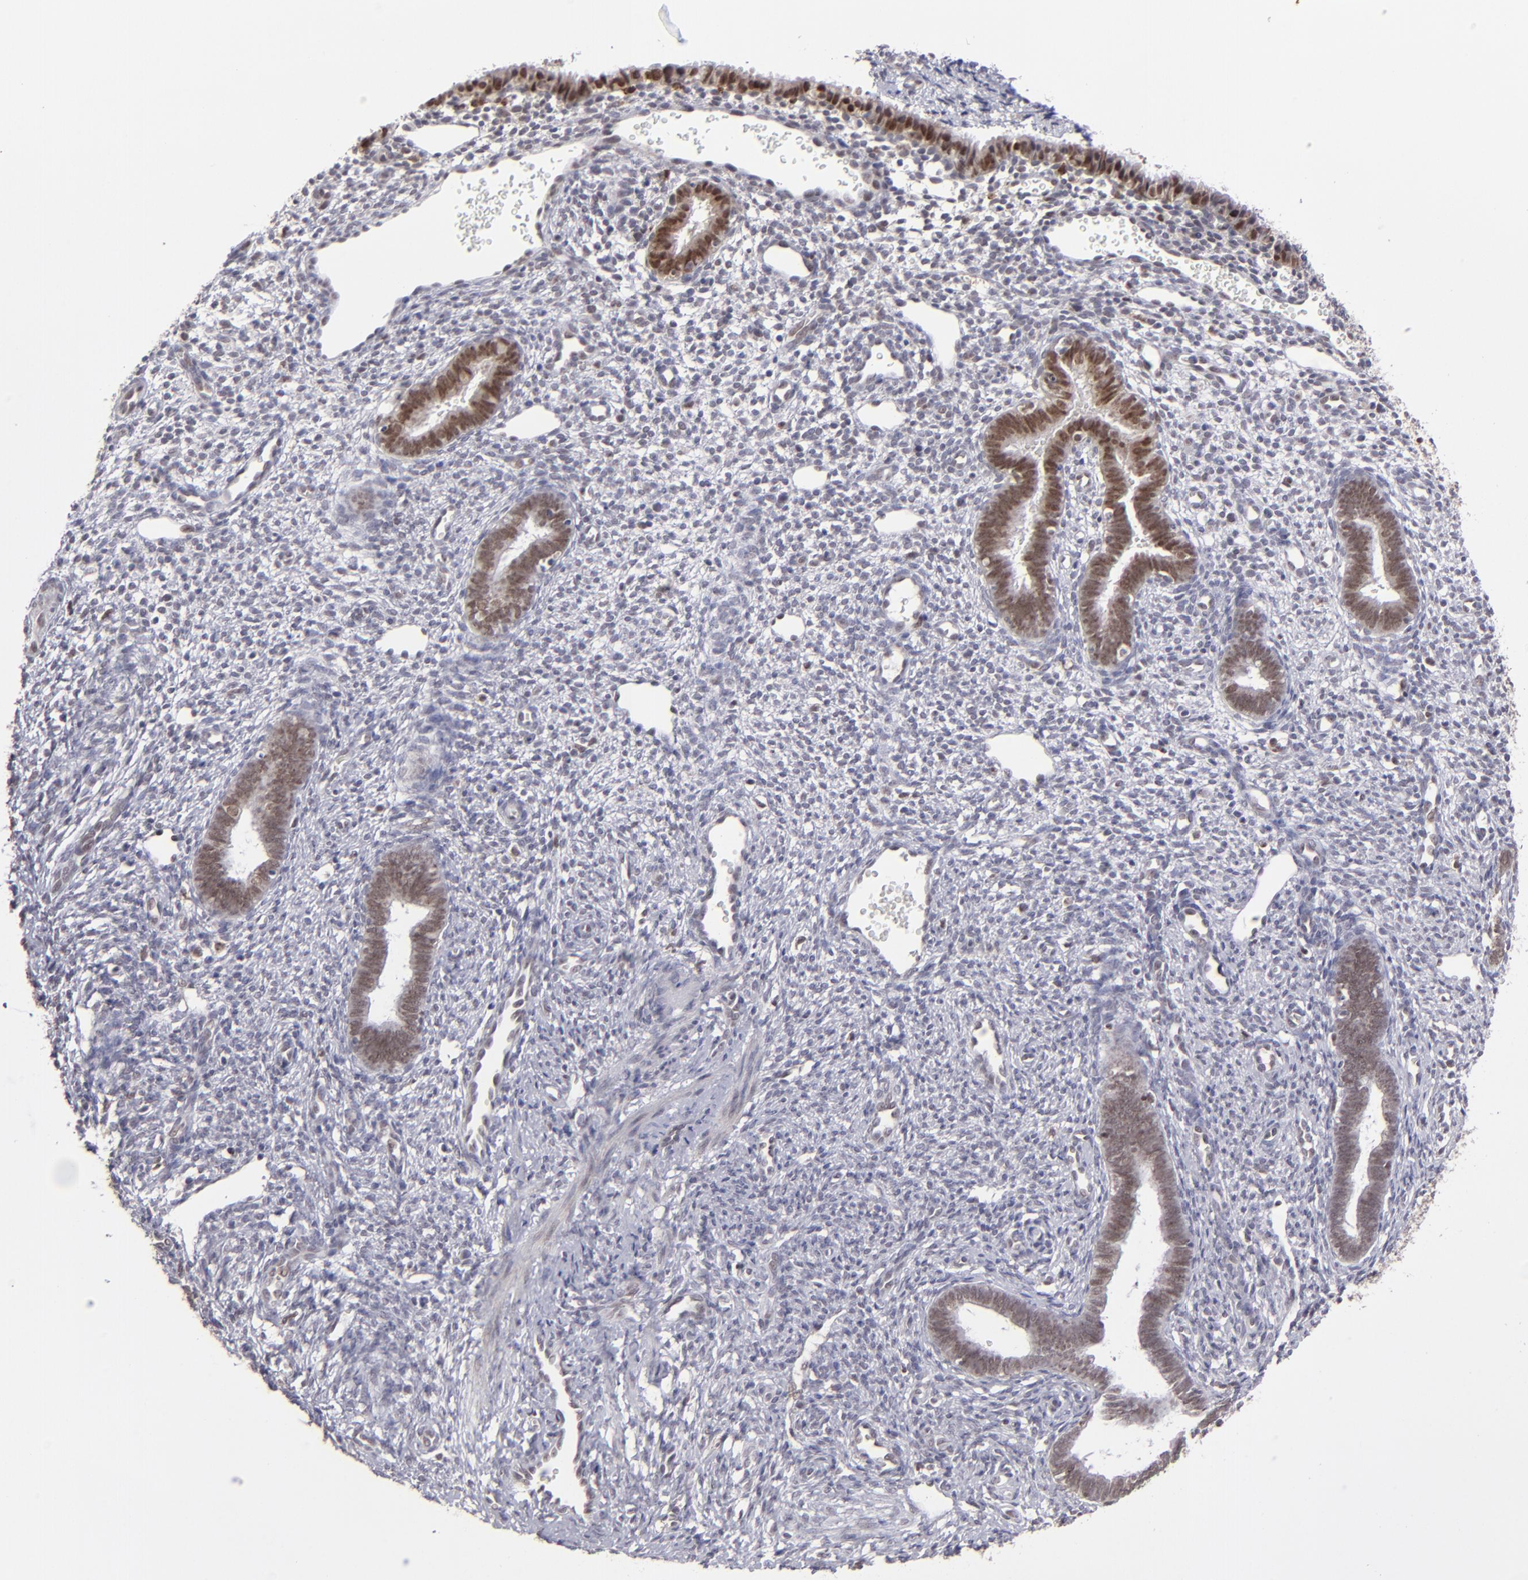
{"staining": {"intensity": "negative", "quantity": "none", "location": "none"}, "tissue": "endometrium", "cell_type": "Cells in endometrial stroma", "image_type": "normal", "snomed": [{"axis": "morphology", "description": "Normal tissue, NOS"}, {"axis": "topography", "description": "Endometrium"}], "caption": "IHC image of normal endometrium: human endometrium stained with DAB (3,3'-diaminobenzidine) demonstrates no significant protein expression in cells in endometrial stroma. (DAB immunohistochemistry (IHC) visualized using brightfield microscopy, high magnification).", "gene": "RREB1", "patient": {"sex": "female", "age": 27}}